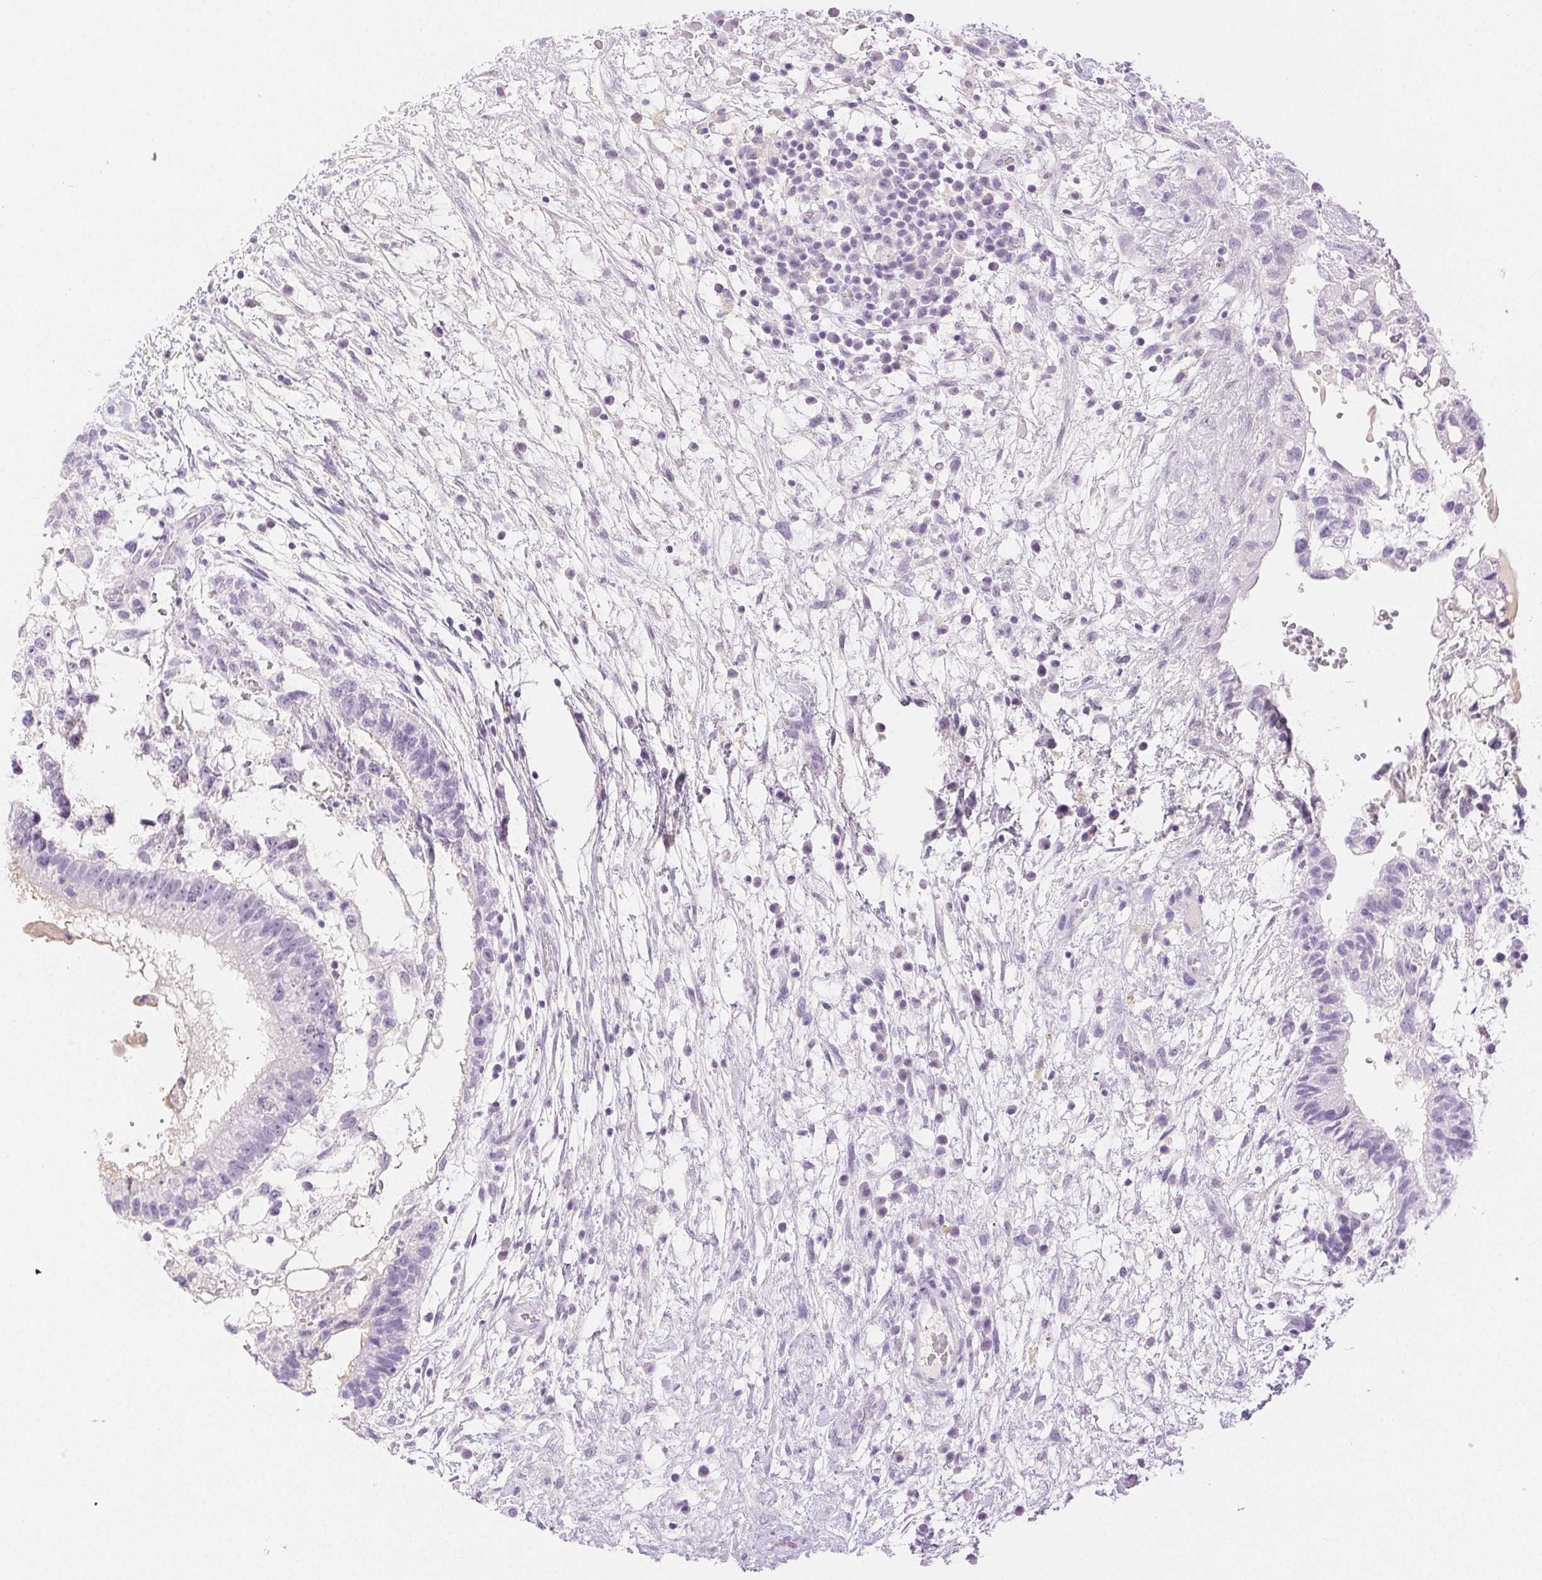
{"staining": {"intensity": "negative", "quantity": "none", "location": "none"}, "tissue": "testis cancer", "cell_type": "Tumor cells", "image_type": "cancer", "snomed": [{"axis": "morphology", "description": "Normal tissue, NOS"}, {"axis": "morphology", "description": "Carcinoma, Embryonal, NOS"}, {"axis": "topography", "description": "Testis"}], "caption": "Immunohistochemistry (IHC) micrograph of embryonal carcinoma (testis) stained for a protein (brown), which reveals no expression in tumor cells.", "gene": "SPACA4", "patient": {"sex": "male", "age": 32}}